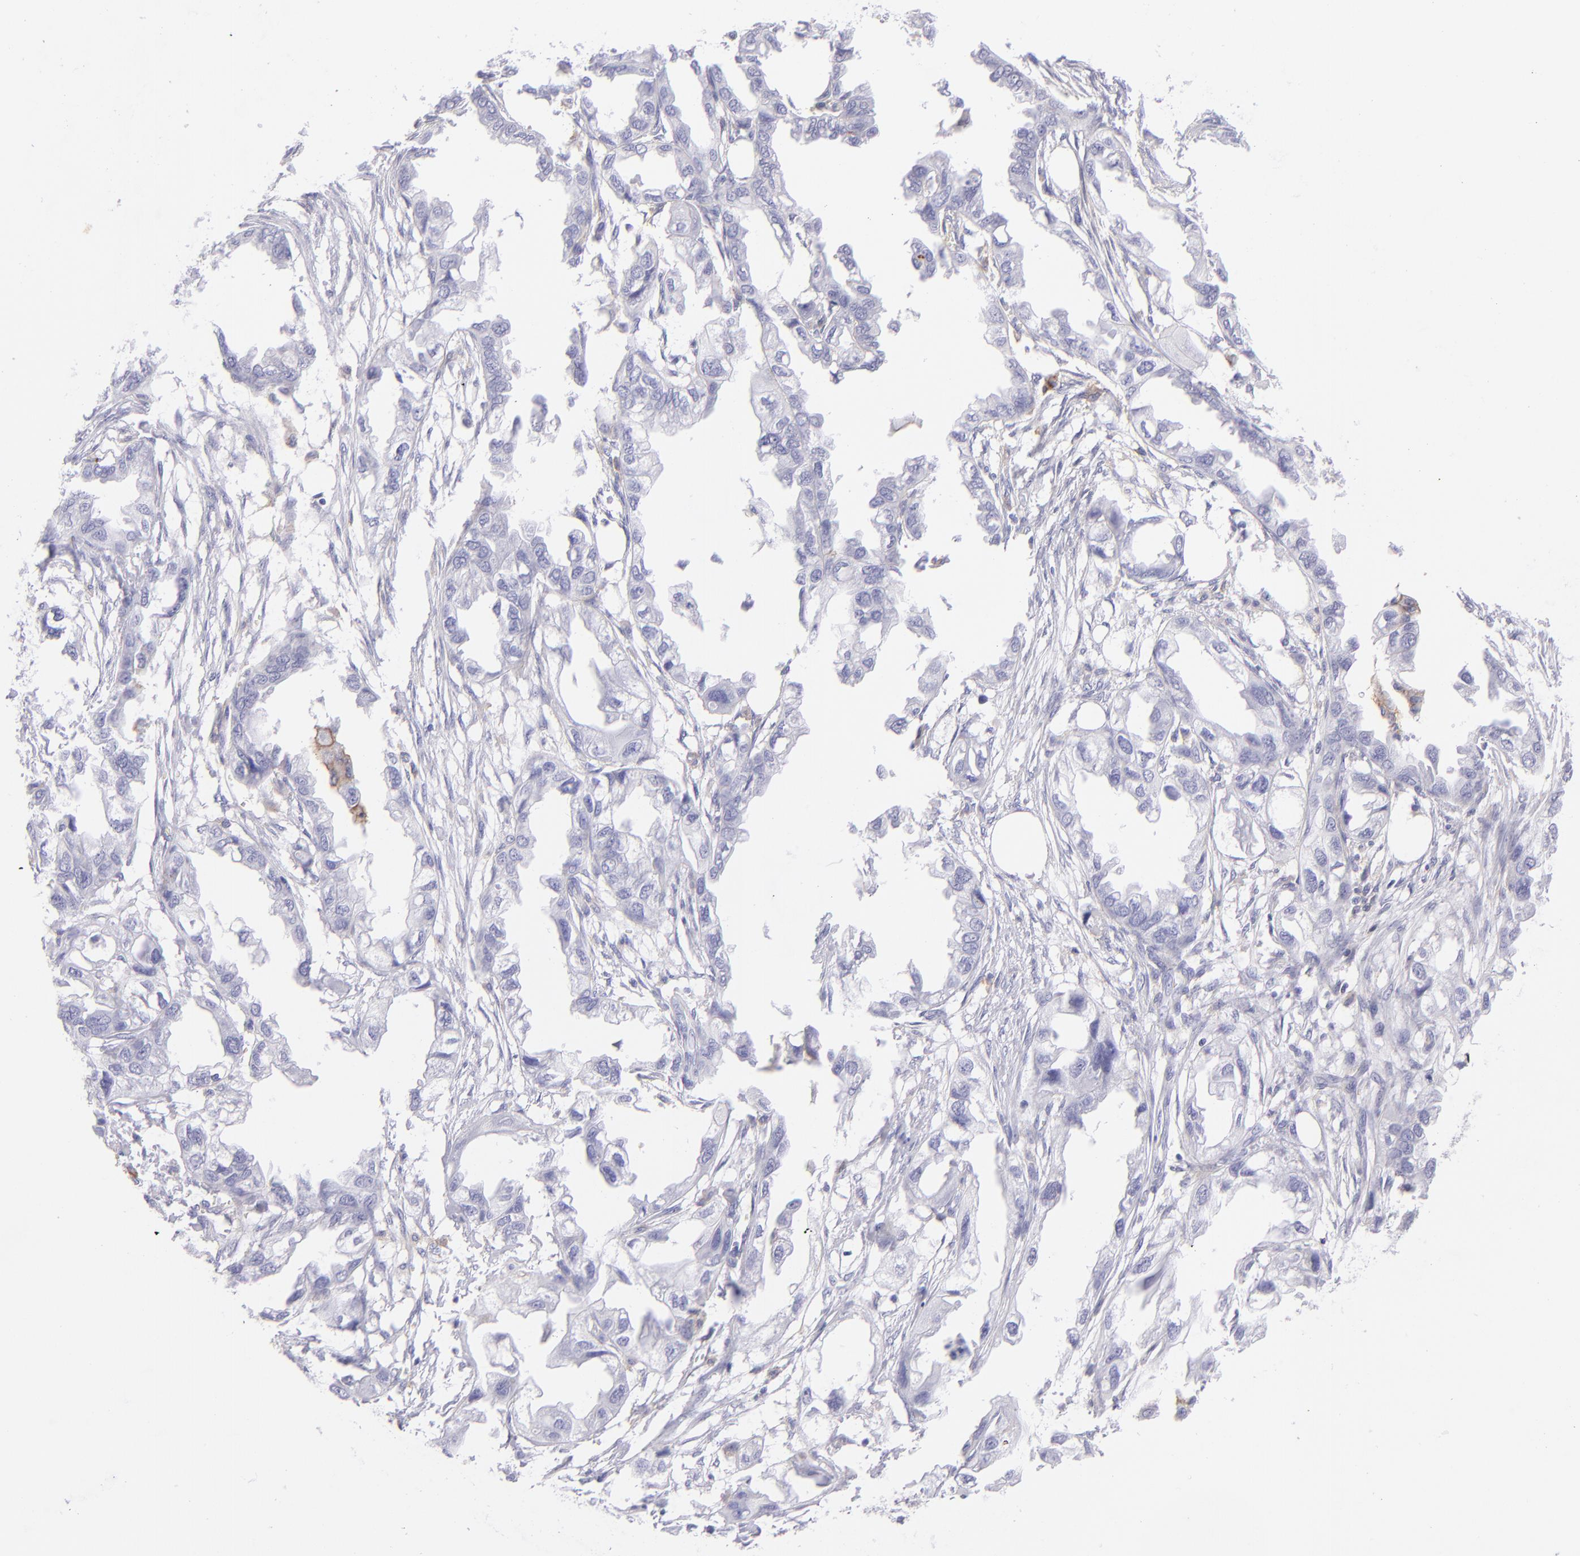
{"staining": {"intensity": "negative", "quantity": "none", "location": "none"}, "tissue": "endometrial cancer", "cell_type": "Tumor cells", "image_type": "cancer", "snomed": [{"axis": "morphology", "description": "Adenocarcinoma, NOS"}, {"axis": "topography", "description": "Endometrium"}], "caption": "IHC of endometrial adenocarcinoma exhibits no expression in tumor cells.", "gene": "CD81", "patient": {"sex": "female", "age": 67}}